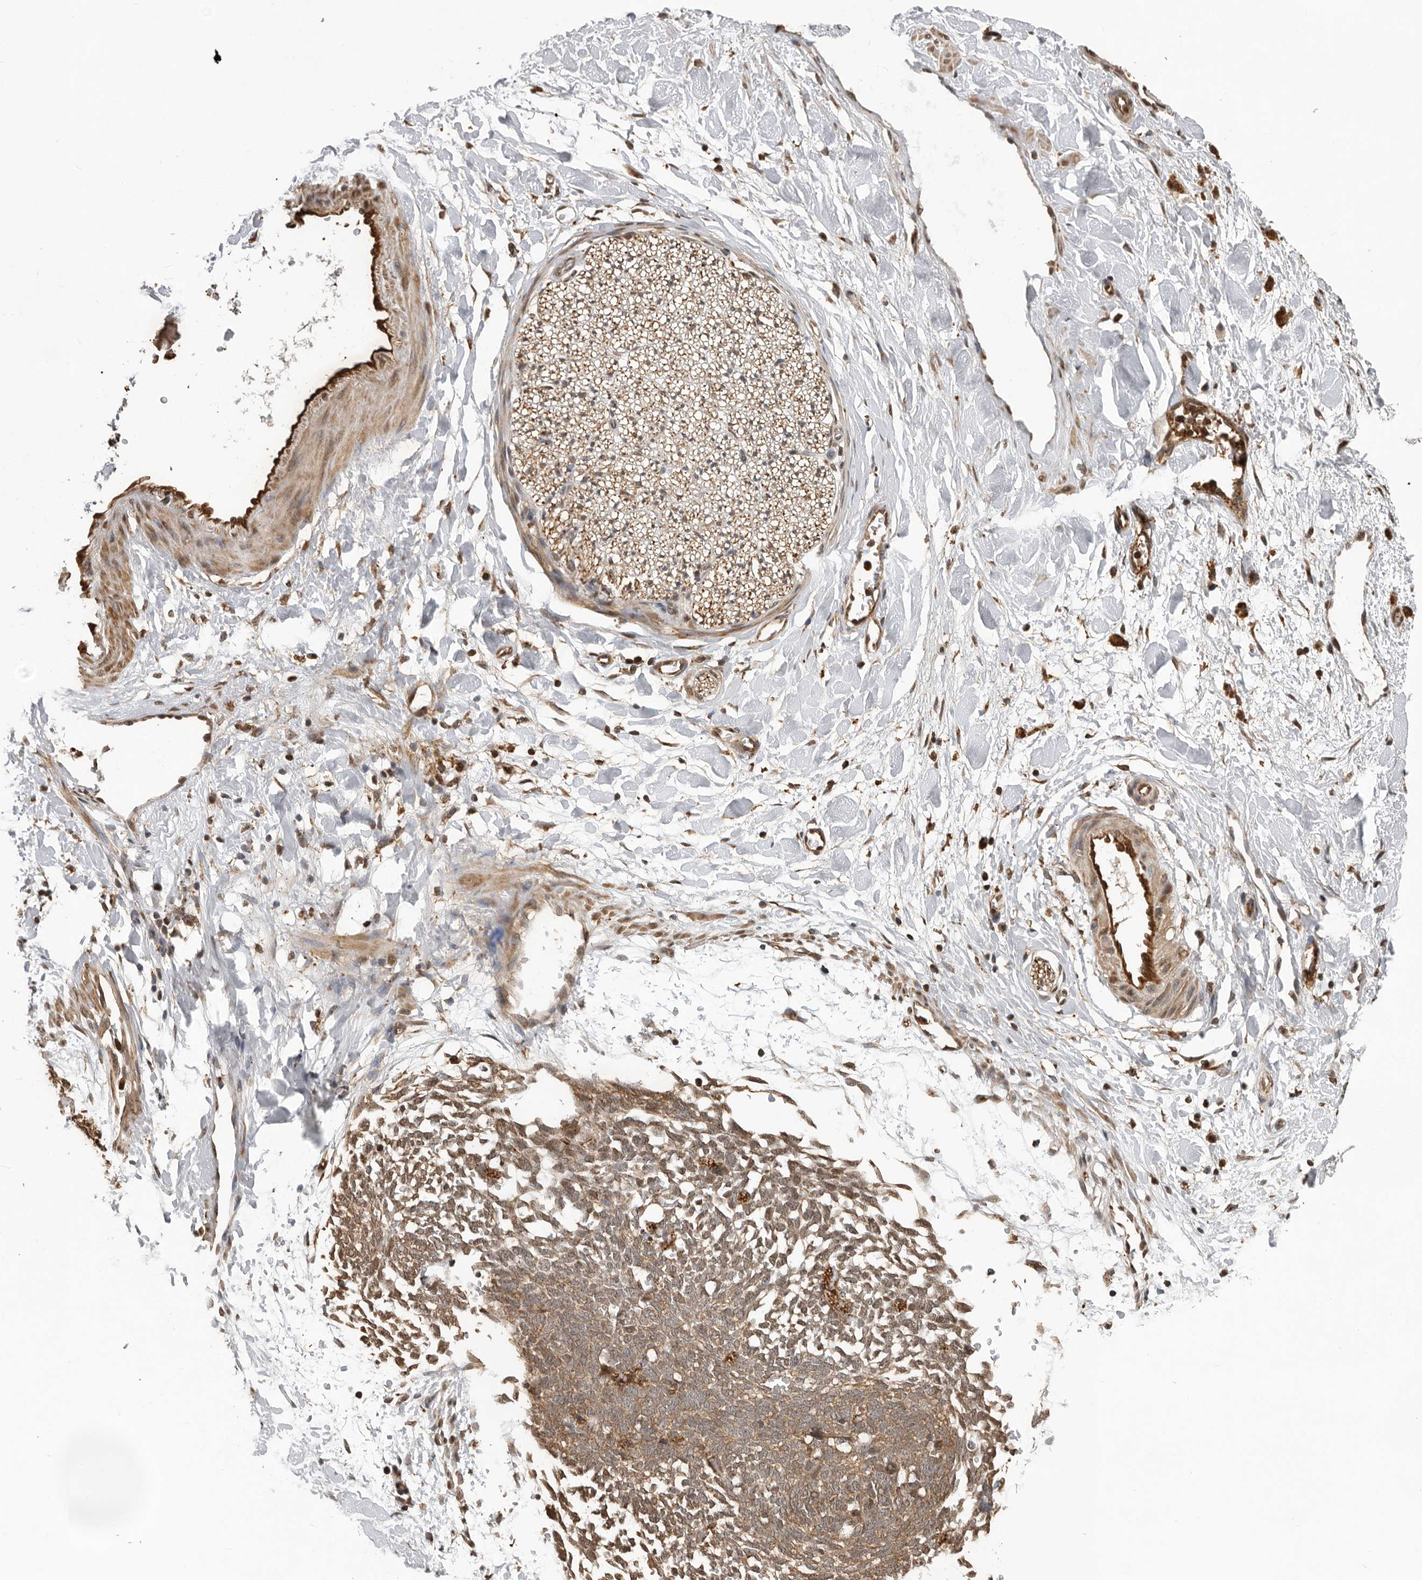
{"staining": {"intensity": "strong", "quantity": ">75%", "location": "cytoplasmic/membranous"}, "tissue": "adipose tissue", "cell_type": "Adipocytes", "image_type": "normal", "snomed": [{"axis": "morphology", "description": "Normal tissue, NOS"}, {"axis": "topography", "description": "Kidney"}, {"axis": "topography", "description": "Peripheral nerve tissue"}], "caption": "Unremarkable adipose tissue was stained to show a protein in brown. There is high levels of strong cytoplasmic/membranous positivity in about >75% of adipocytes. (DAB IHC with brightfield microscopy, high magnification).", "gene": "RNF157", "patient": {"sex": "male", "age": 7}}